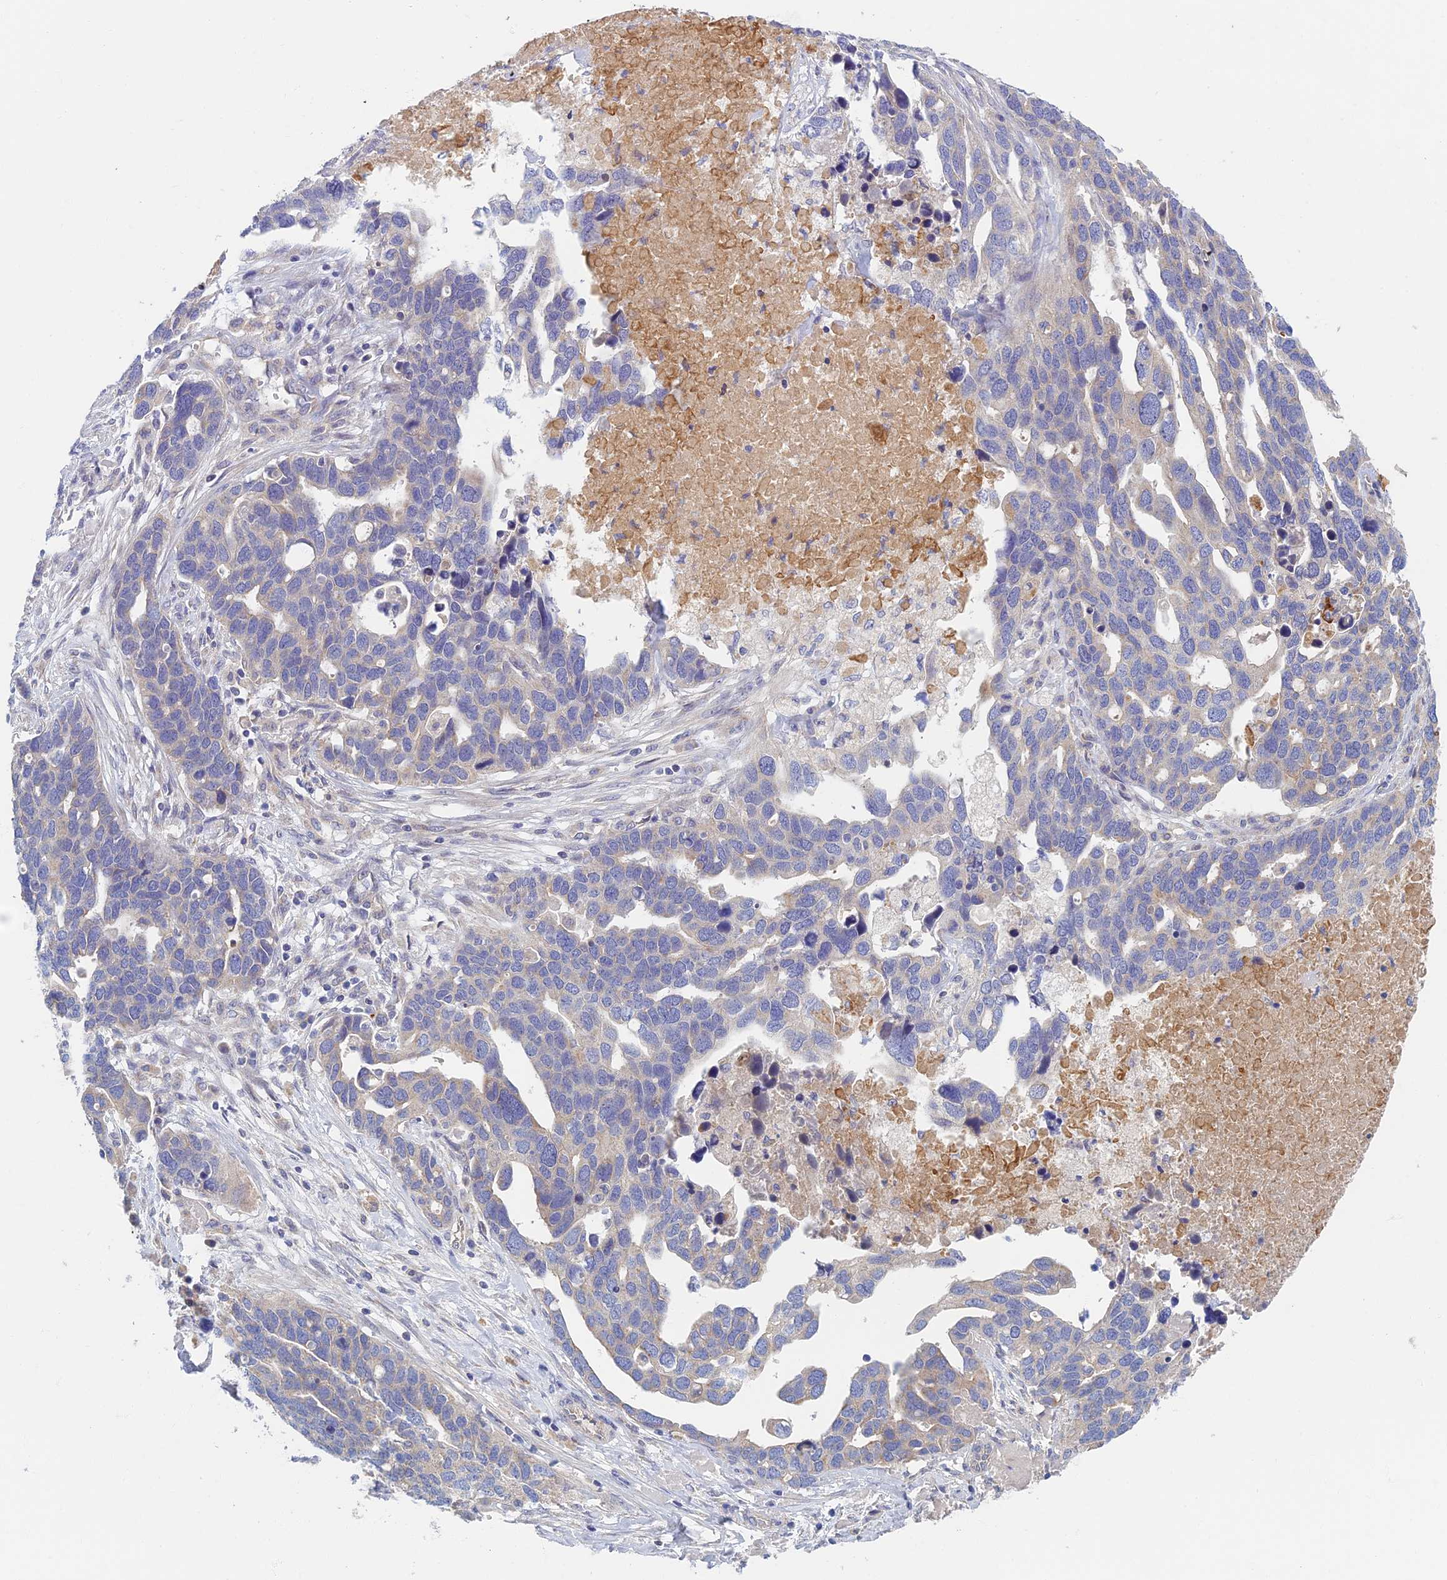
{"staining": {"intensity": "negative", "quantity": "none", "location": "none"}, "tissue": "ovarian cancer", "cell_type": "Tumor cells", "image_type": "cancer", "snomed": [{"axis": "morphology", "description": "Cystadenocarcinoma, serous, NOS"}, {"axis": "topography", "description": "Ovary"}], "caption": "The image reveals no staining of tumor cells in ovarian cancer (serous cystadenocarcinoma).", "gene": "SOGA1", "patient": {"sex": "female", "age": 54}}